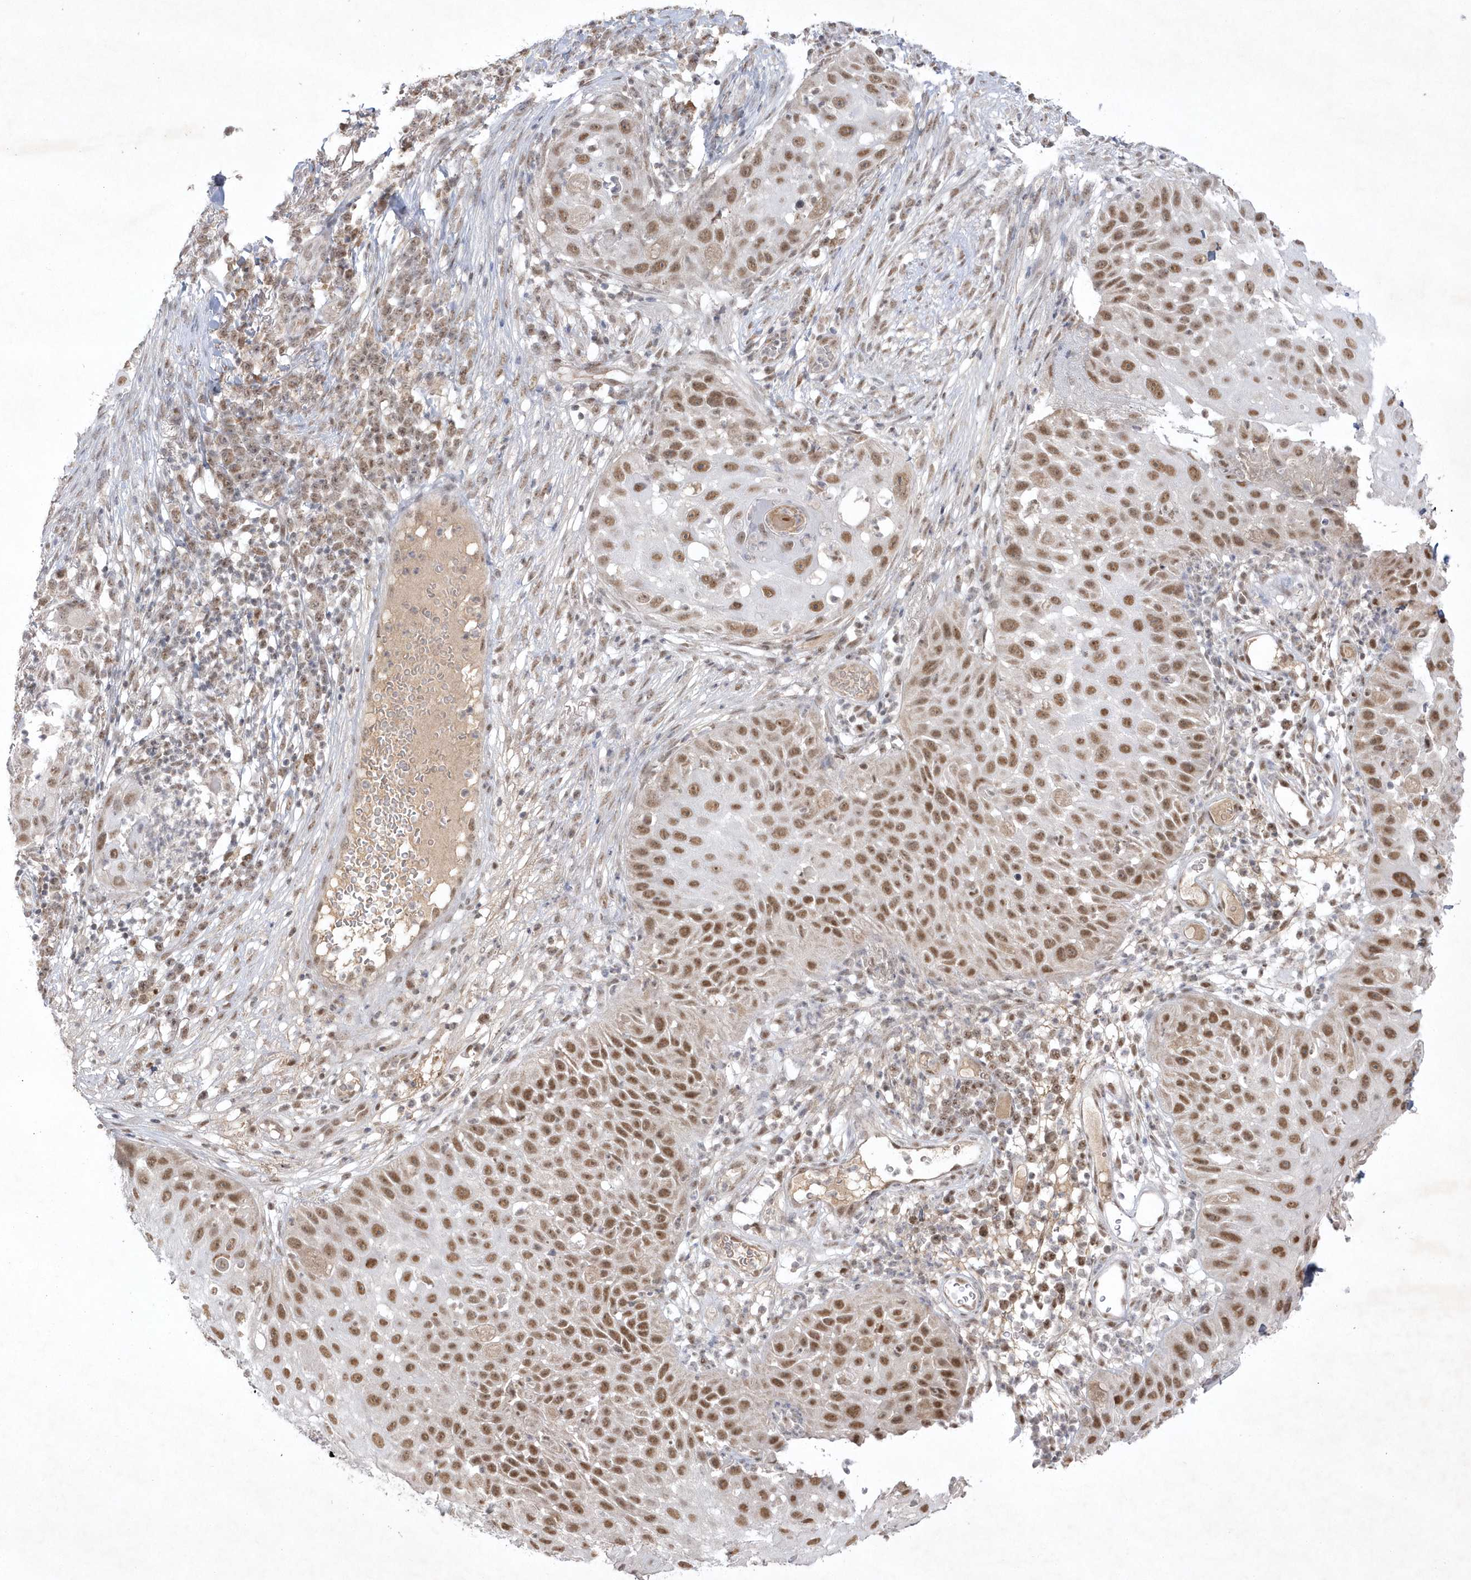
{"staining": {"intensity": "moderate", "quantity": ">75%", "location": "nuclear"}, "tissue": "skin cancer", "cell_type": "Tumor cells", "image_type": "cancer", "snomed": [{"axis": "morphology", "description": "Squamous cell carcinoma, NOS"}, {"axis": "topography", "description": "Skin"}], "caption": "Tumor cells display medium levels of moderate nuclear positivity in approximately >75% of cells in human skin squamous cell carcinoma.", "gene": "CPSF3", "patient": {"sex": "female", "age": 44}}